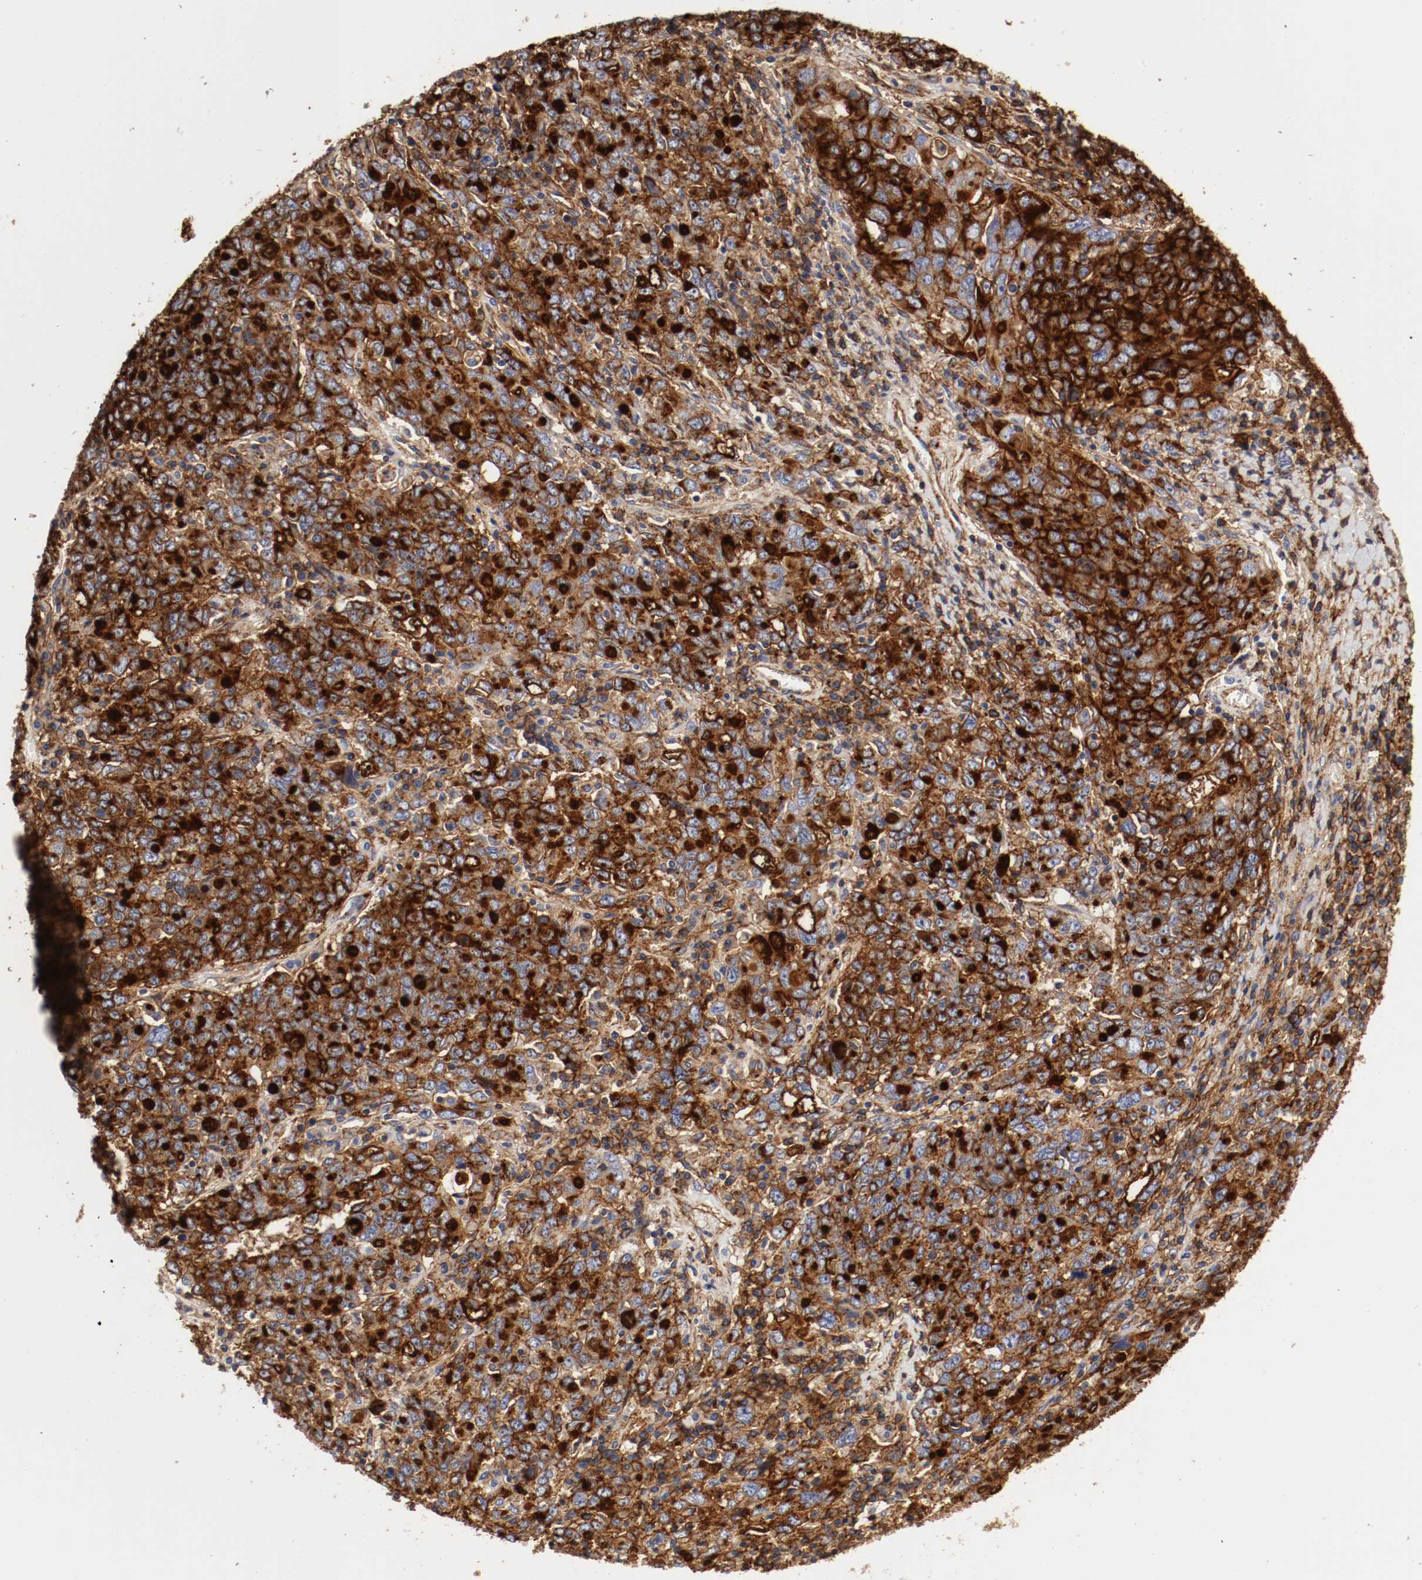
{"staining": {"intensity": "strong", "quantity": ">75%", "location": "cytoplasmic/membranous"}, "tissue": "ovarian cancer", "cell_type": "Tumor cells", "image_type": "cancer", "snomed": [{"axis": "morphology", "description": "Carcinoma, endometroid"}, {"axis": "topography", "description": "Ovary"}], "caption": "Tumor cells exhibit high levels of strong cytoplasmic/membranous staining in about >75% of cells in human ovarian endometroid carcinoma. The staining was performed using DAB (3,3'-diaminobenzidine) to visualize the protein expression in brown, while the nuclei were stained in blue with hematoxylin (Magnification: 20x).", "gene": "IFITM1", "patient": {"sex": "female", "age": 62}}